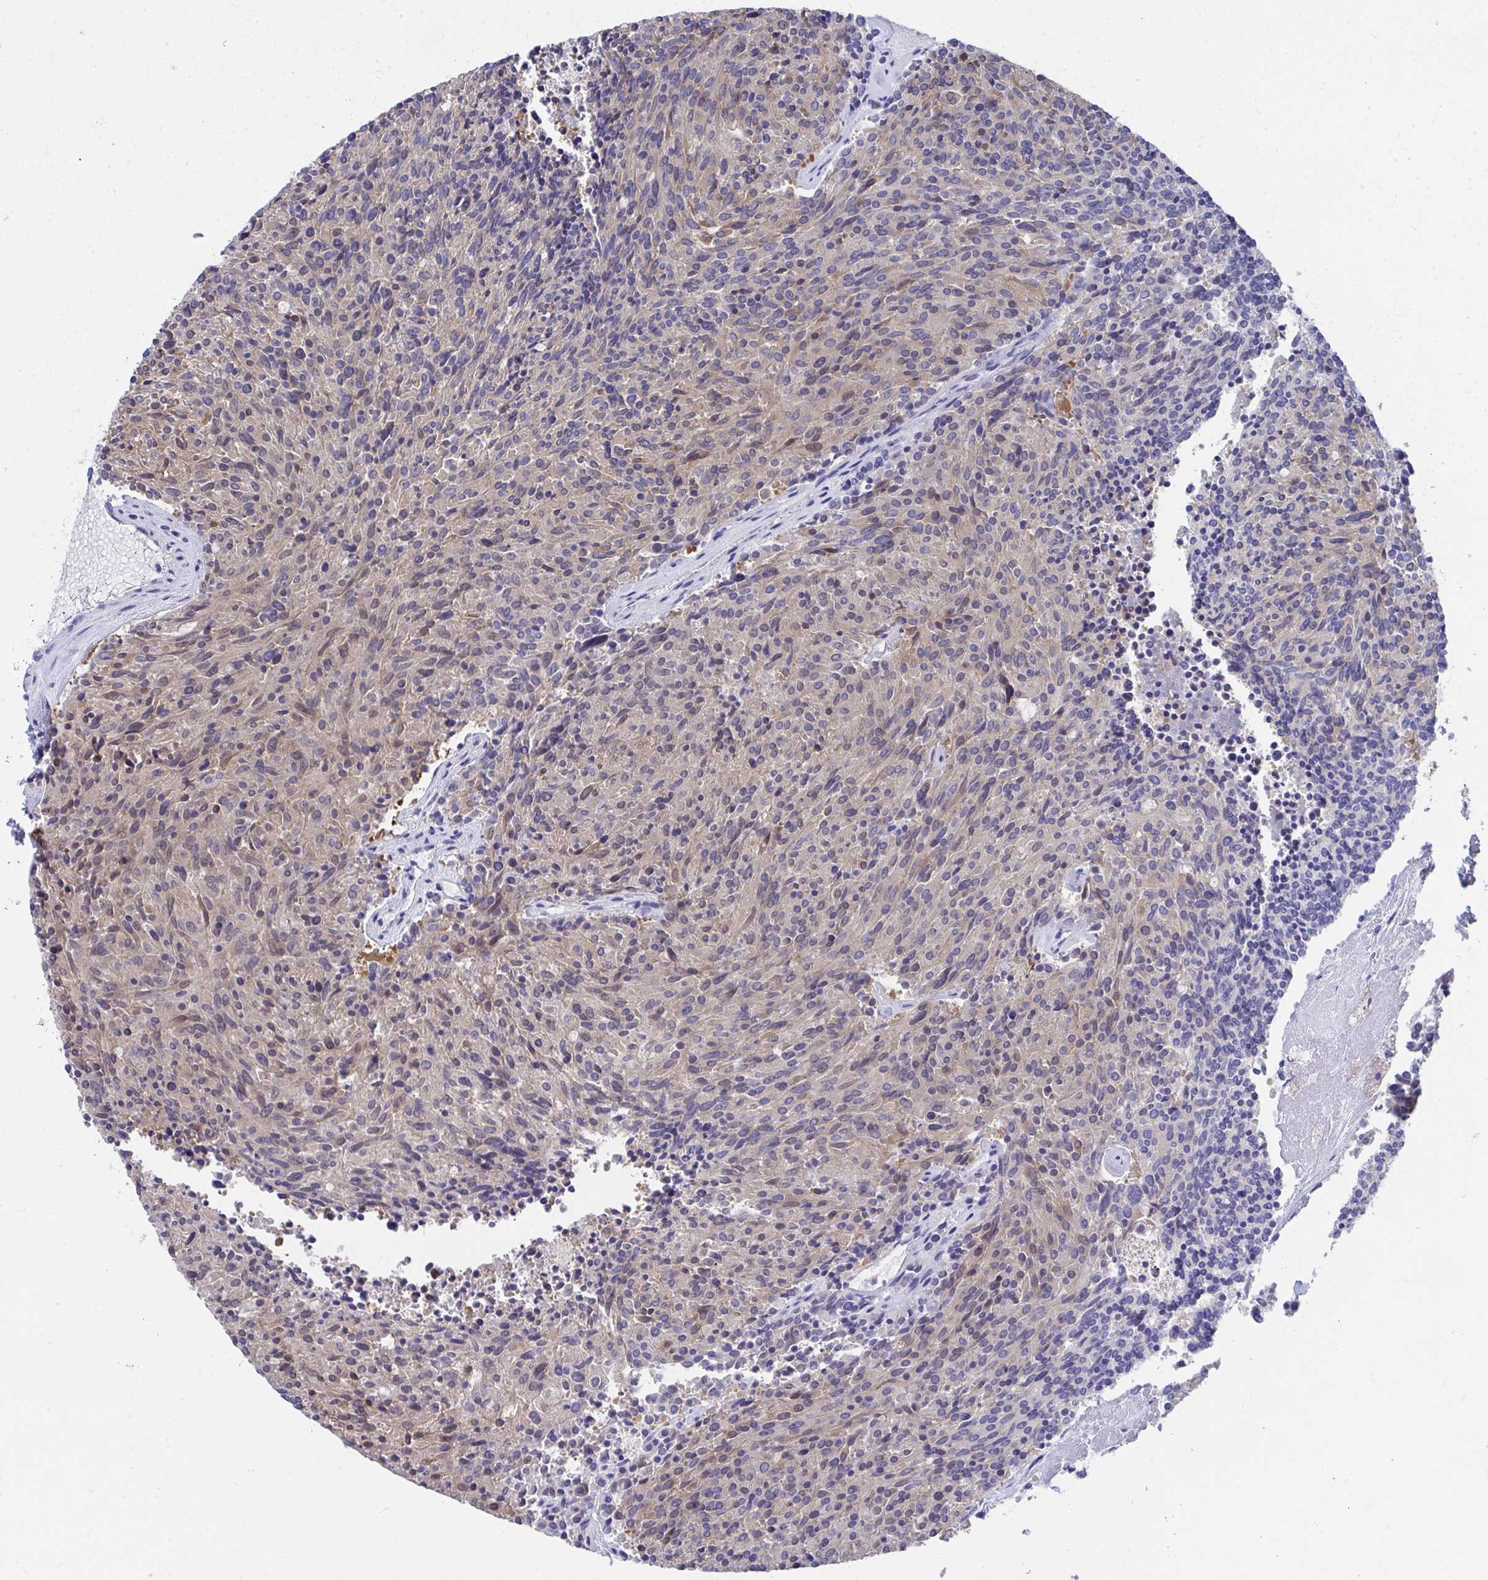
{"staining": {"intensity": "moderate", "quantity": "25%-75%", "location": "cytoplasmic/membranous"}, "tissue": "carcinoid", "cell_type": "Tumor cells", "image_type": "cancer", "snomed": [{"axis": "morphology", "description": "Carcinoid, malignant, NOS"}, {"axis": "topography", "description": "Pancreas"}], "caption": "The image reveals immunohistochemical staining of malignant carcinoid. There is moderate cytoplasmic/membranous staining is appreciated in about 25%-75% of tumor cells. The staining is performed using DAB (3,3'-diaminobenzidine) brown chromogen to label protein expression. The nuclei are counter-stained blue using hematoxylin.", "gene": "HGD", "patient": {"sex": "female", "age": 54}}